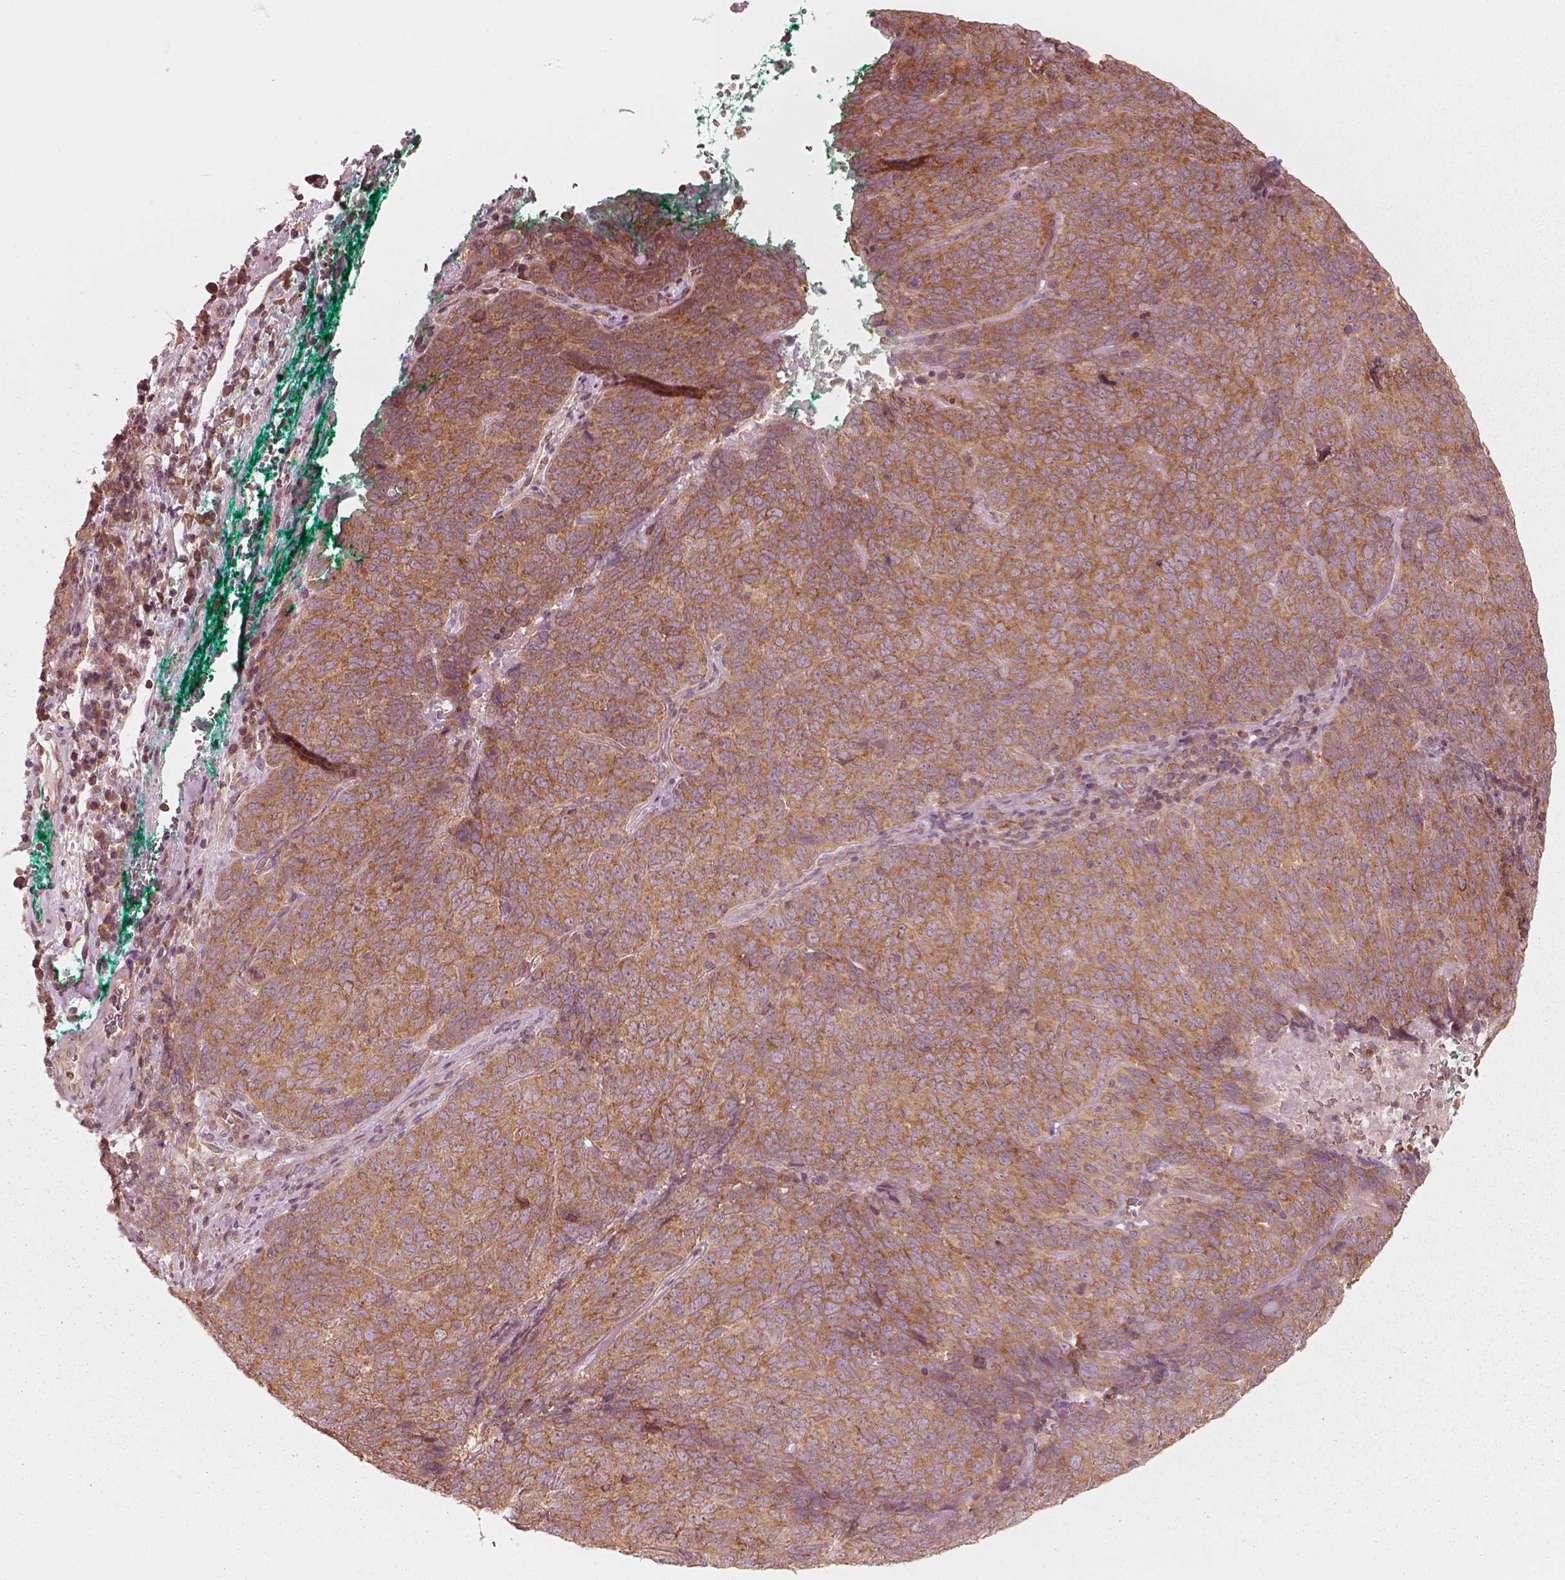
{"staining": {"intensity": "moderate", "quantity": ">75%", "location": "cytoplasmic/membranous"}, "tissue": "skin cancer", "cell_type": "Tumor cells", "image_type": "cancer", "snomed": [{"axis": "morphology", "description": "Squamous cell carcinoma, NOS"}, {"axis": "topography", "description": "Skin"}, {"axis": "topography", "description": "Anal"}], "caption": "Skin cancer was stained to show a protein in brown. There is medium levels of moderate cytoplasmic/membranous staining in about >75% of tumor cells.", "gene": "CNOT2", "patient": {"sex": "female", "age": 51}}